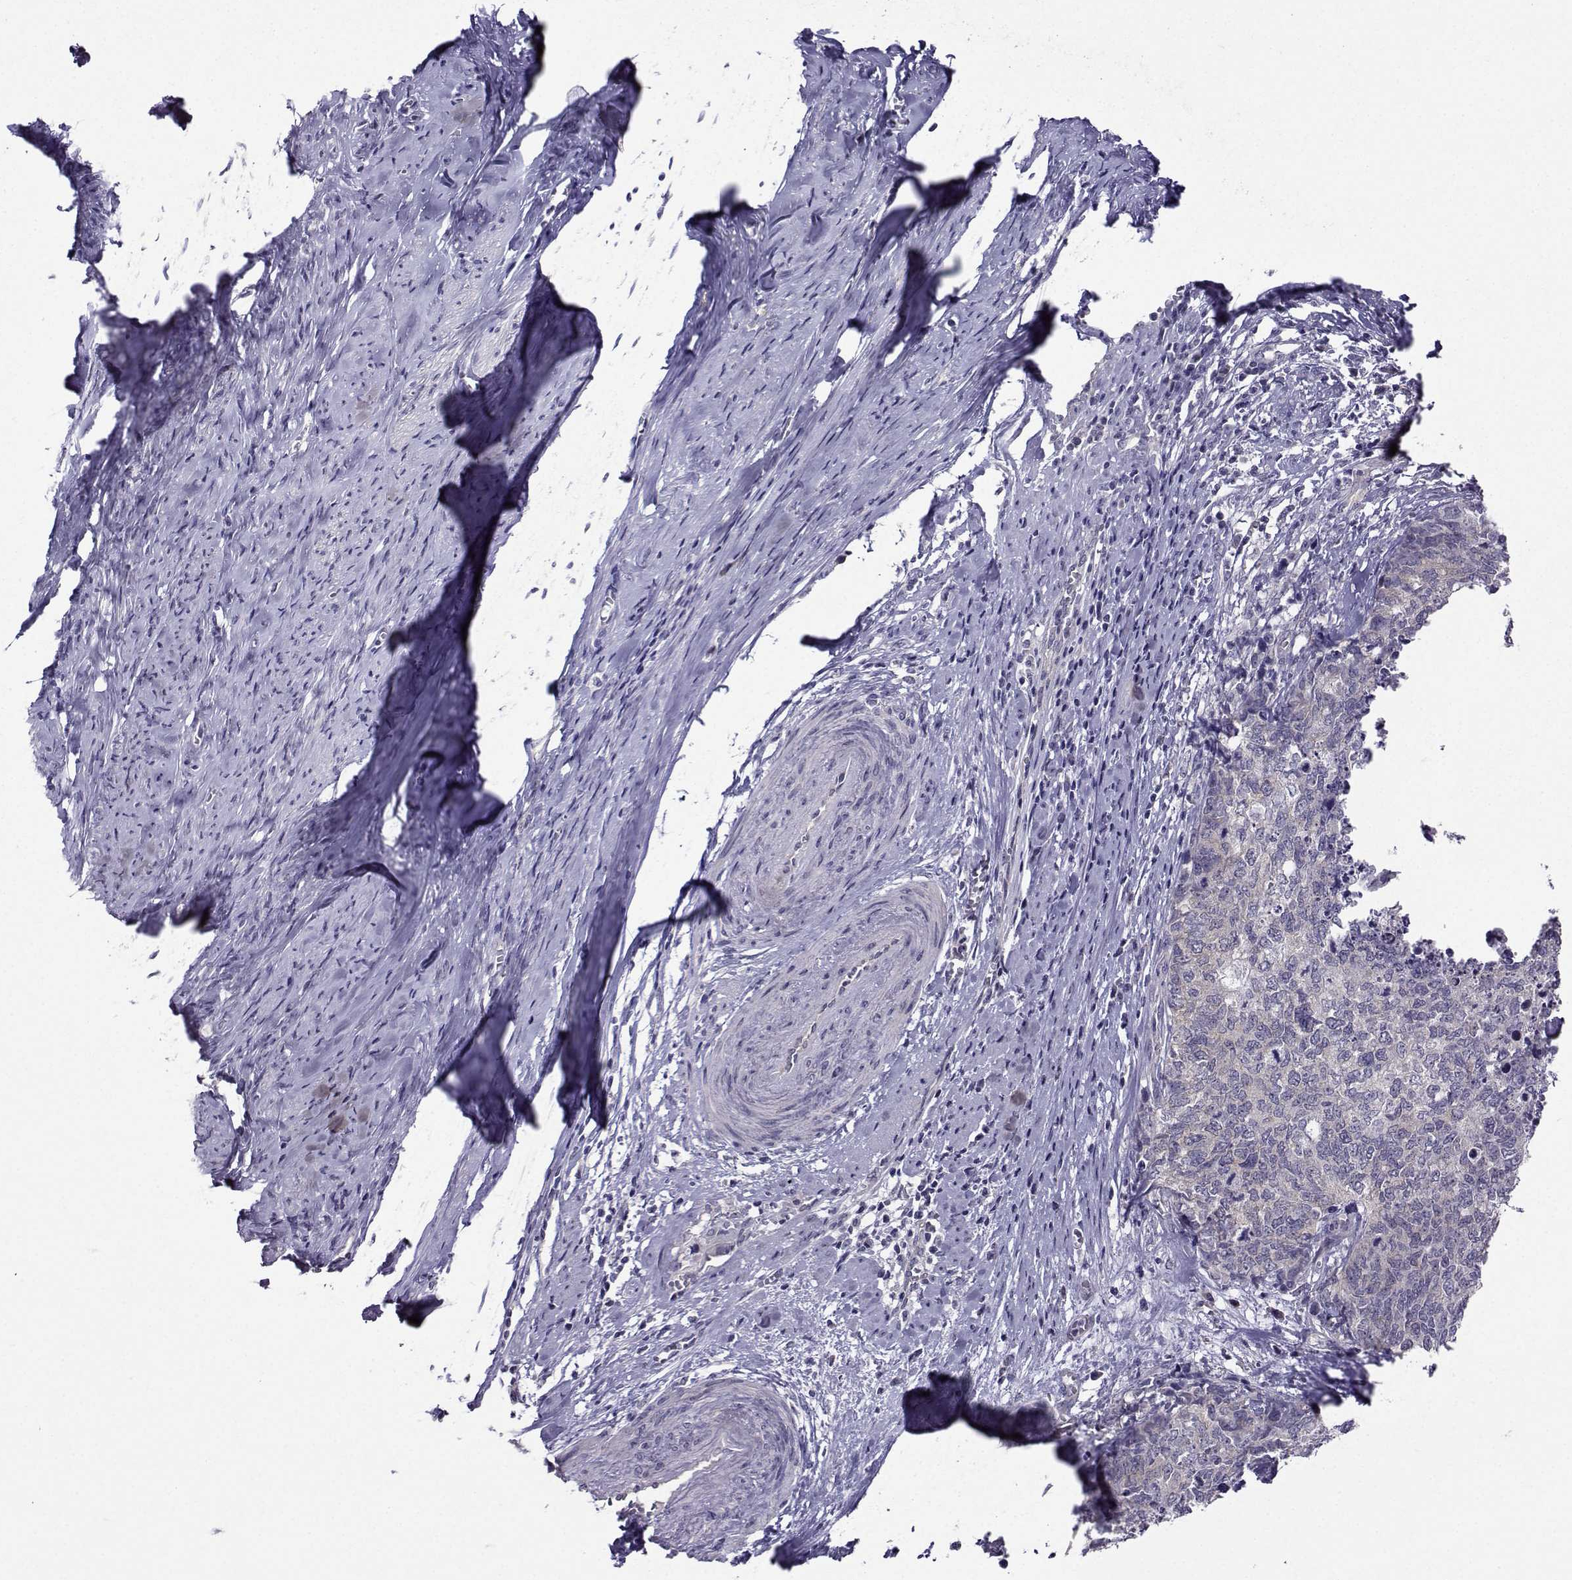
{"staining": {"intensity": "negative", "quantity": "none", "location": "none"}, "tissue": "cervical cancer", "cell_type": "Tumor cells", "image_type": "cancer", "snomed": [{"axis": "morphology", "description": "Squamous cell carcinoma, NOS"}, {"axis": "topography", "description": "Cervix"}], "caption": "Tumor cells show no significant staining in cervical cancer.", "gene": "DDX20", "patient": {"sex": "female", "age": 63}}